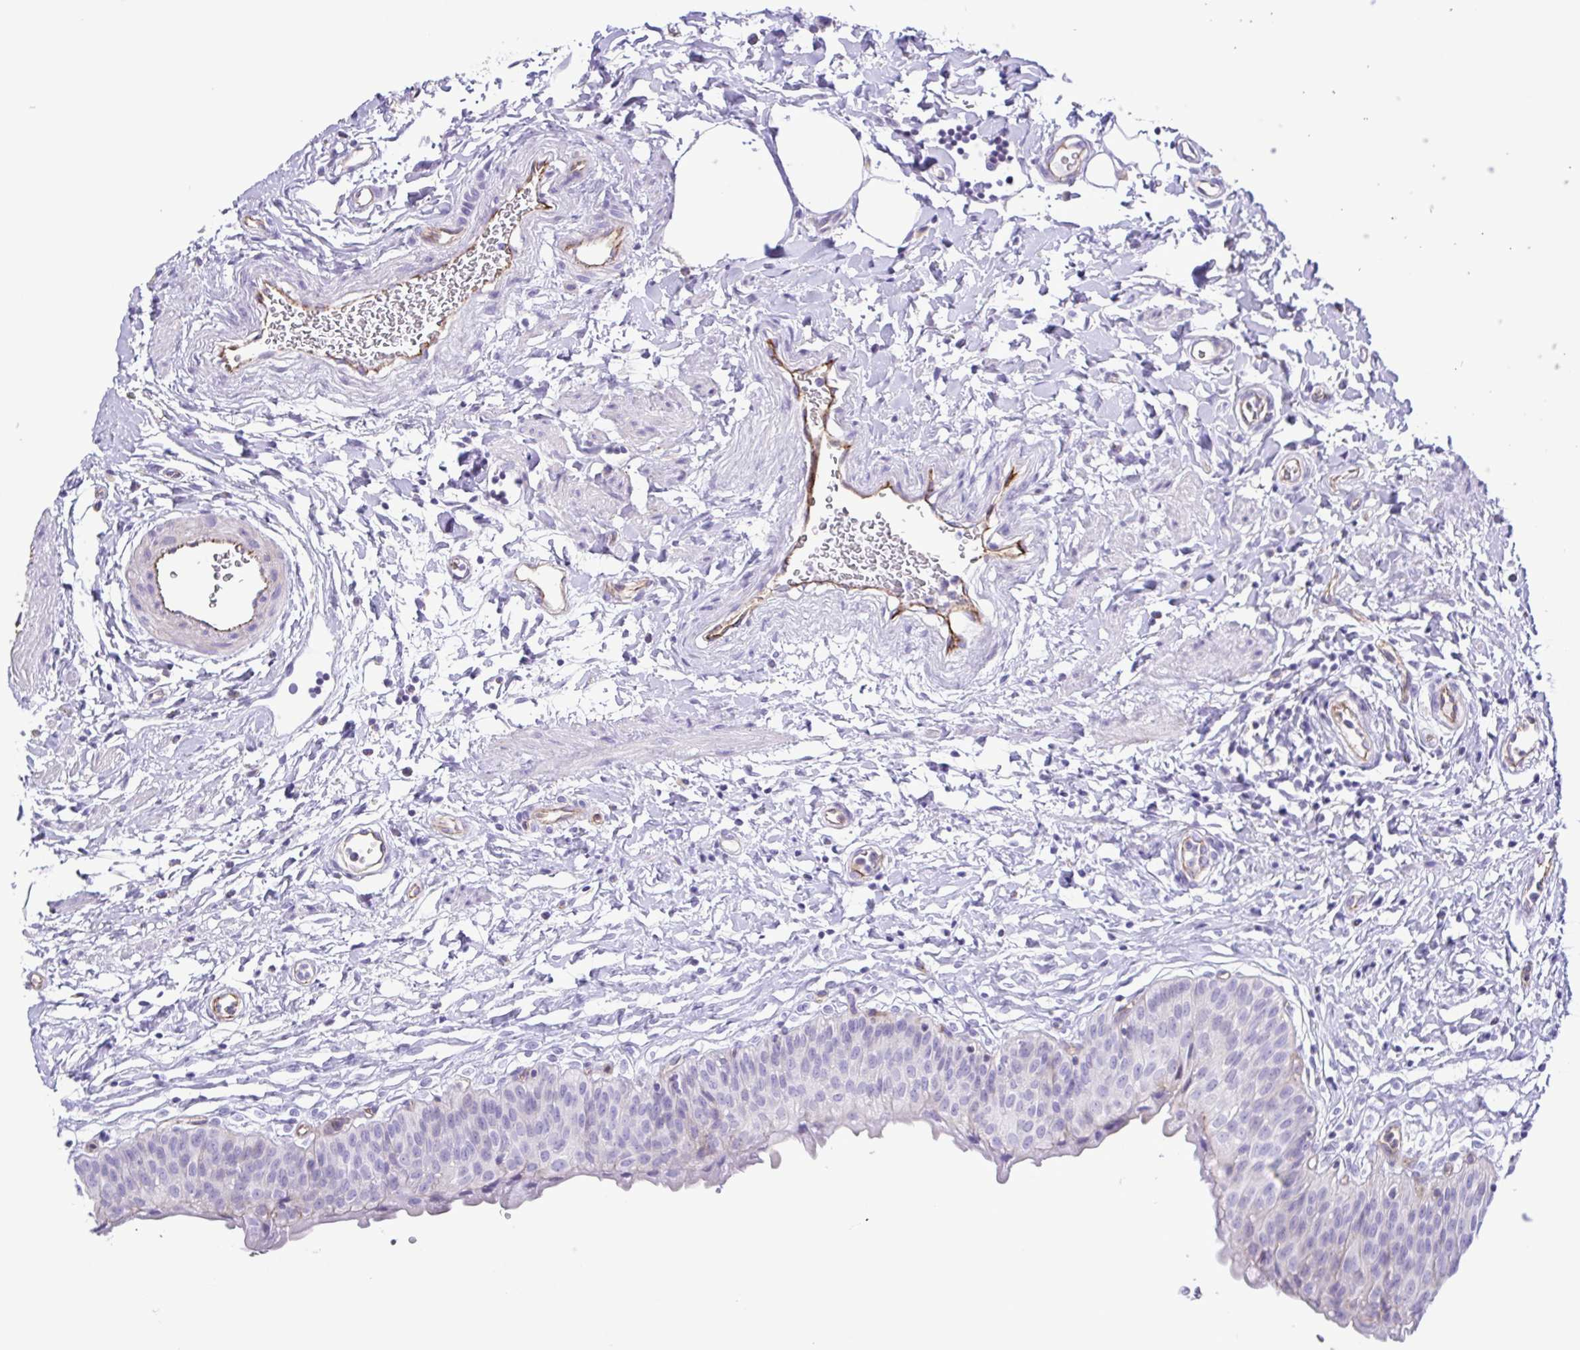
{"staining": {"intensity": "moderate", "quantity": "<25%", "location": "cytoplasmic/membranous"}, "tissue": "urinary bladder", "cell_type": "Urothelial cells", "image_type": "normal", "snomed": [{"axis": "morphology", "description": "Normal tissue, NOS"}, {"axis": "topography", "description": "Urinary bladder"}], "caption": "A low amount of moderate cytoplasmic/membranous positivity is identified in approximately <25% of urothelial cells in unremarkable urinary bladder.", "gene": "FLT1", "patient": {"sex": "male", "age": 55}}